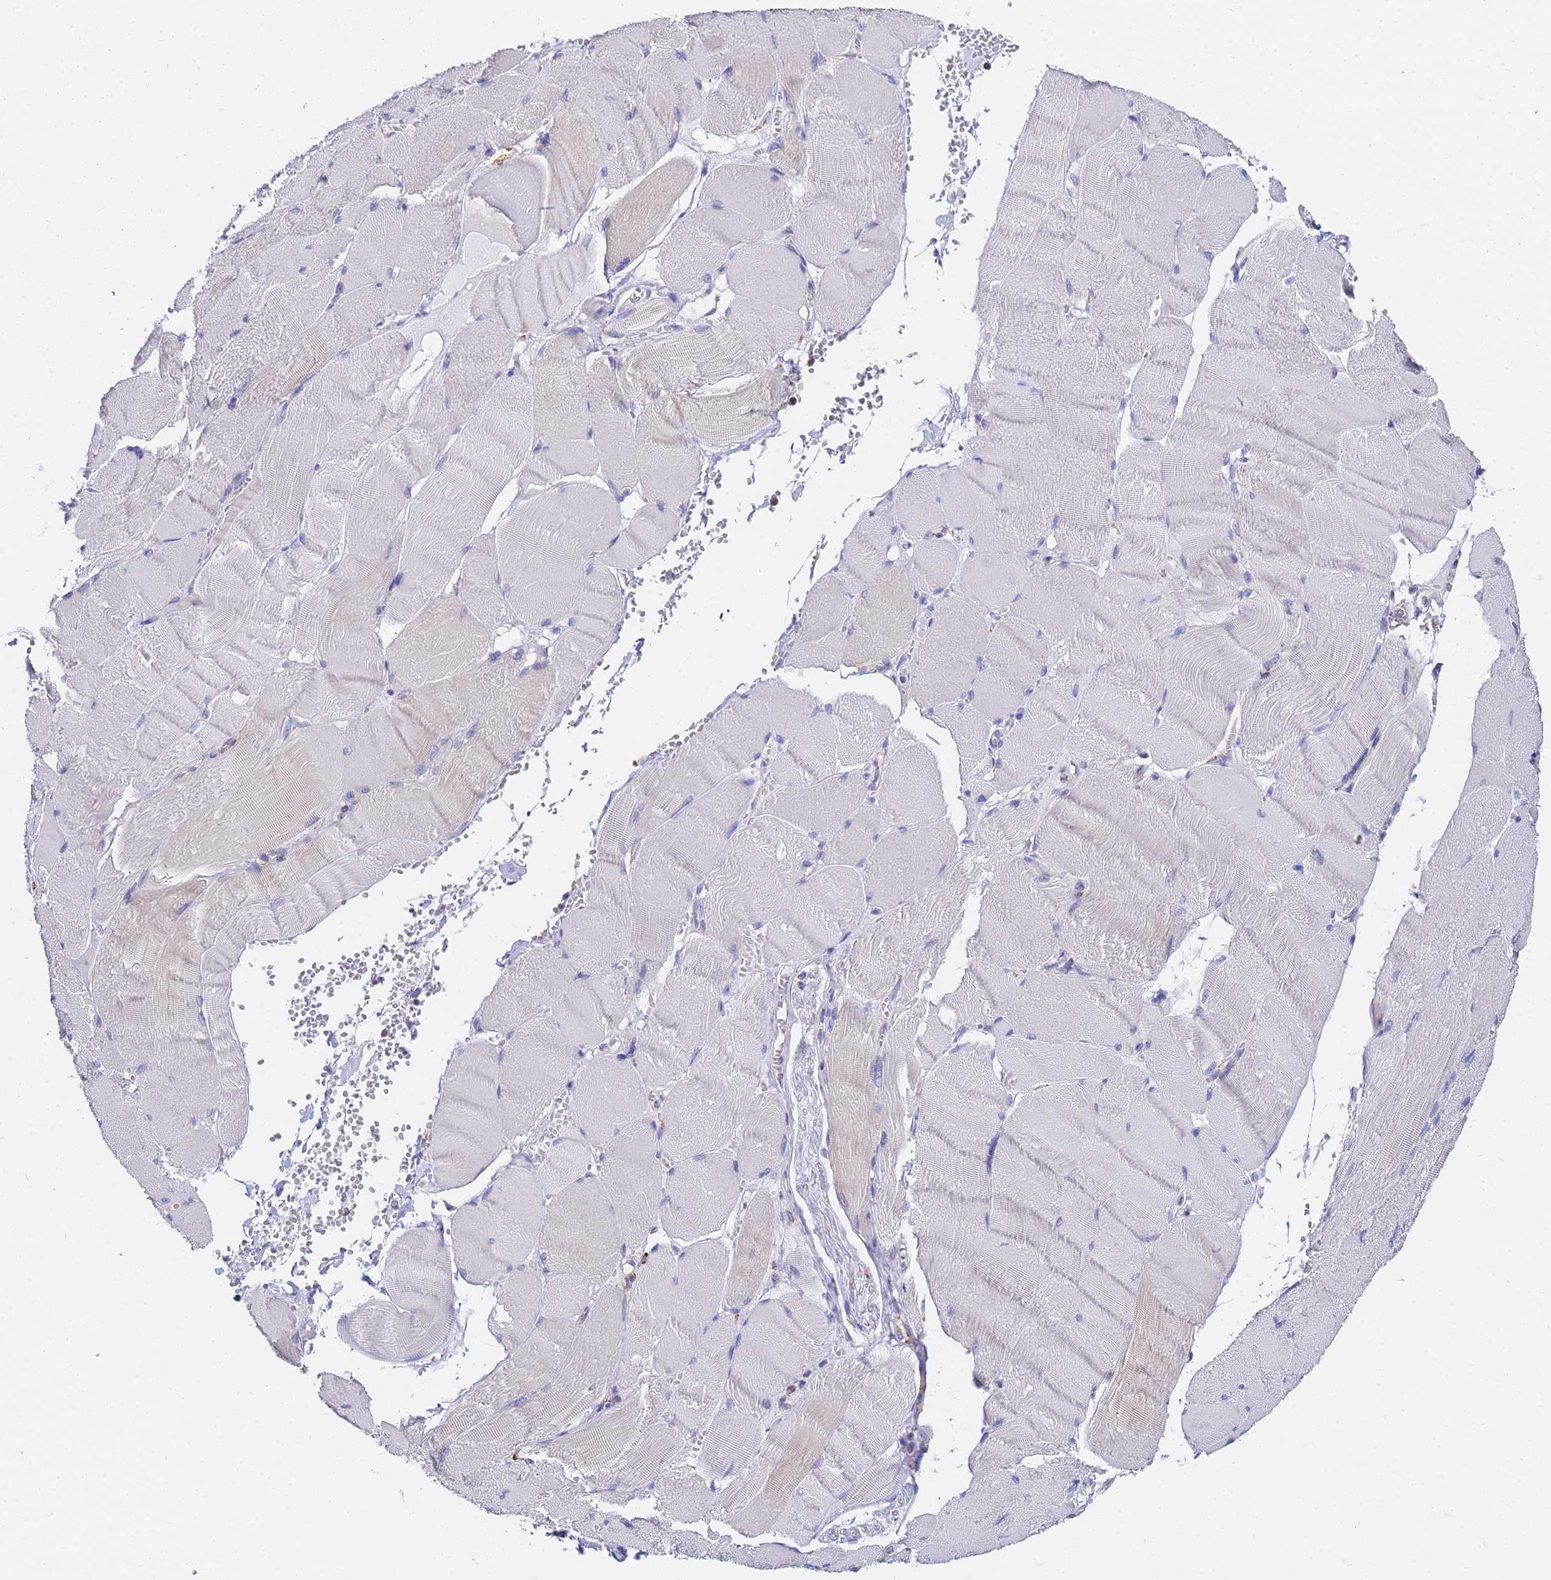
{"staining": {"intensity": "negative", "quantity": "none", "location": "none"}, "tissue": "adipose tissue", "cell_type": "Adipocytes", "image_type": "normal", "snomed": [{"axis": "morphology", "description": "Normal tissue, NOS"}, {"axis": "topography", "description": "Skeletal muscle"}, {"axis": "topography", "description": "Peripheral nerve tissue"}], "caption": "The histopathology image demonstrates no staining of adipocytes in unremarkable adipose tissue. Brightfield microscopy of immunohistochemistry (IHC) stained with DAB (3,3'-diaminobenzidine) (brown) and hematoxylin (blue), captured at high magnification.", "gene": "CNIH4", "patient": {"sex": "female", "age": 55}}